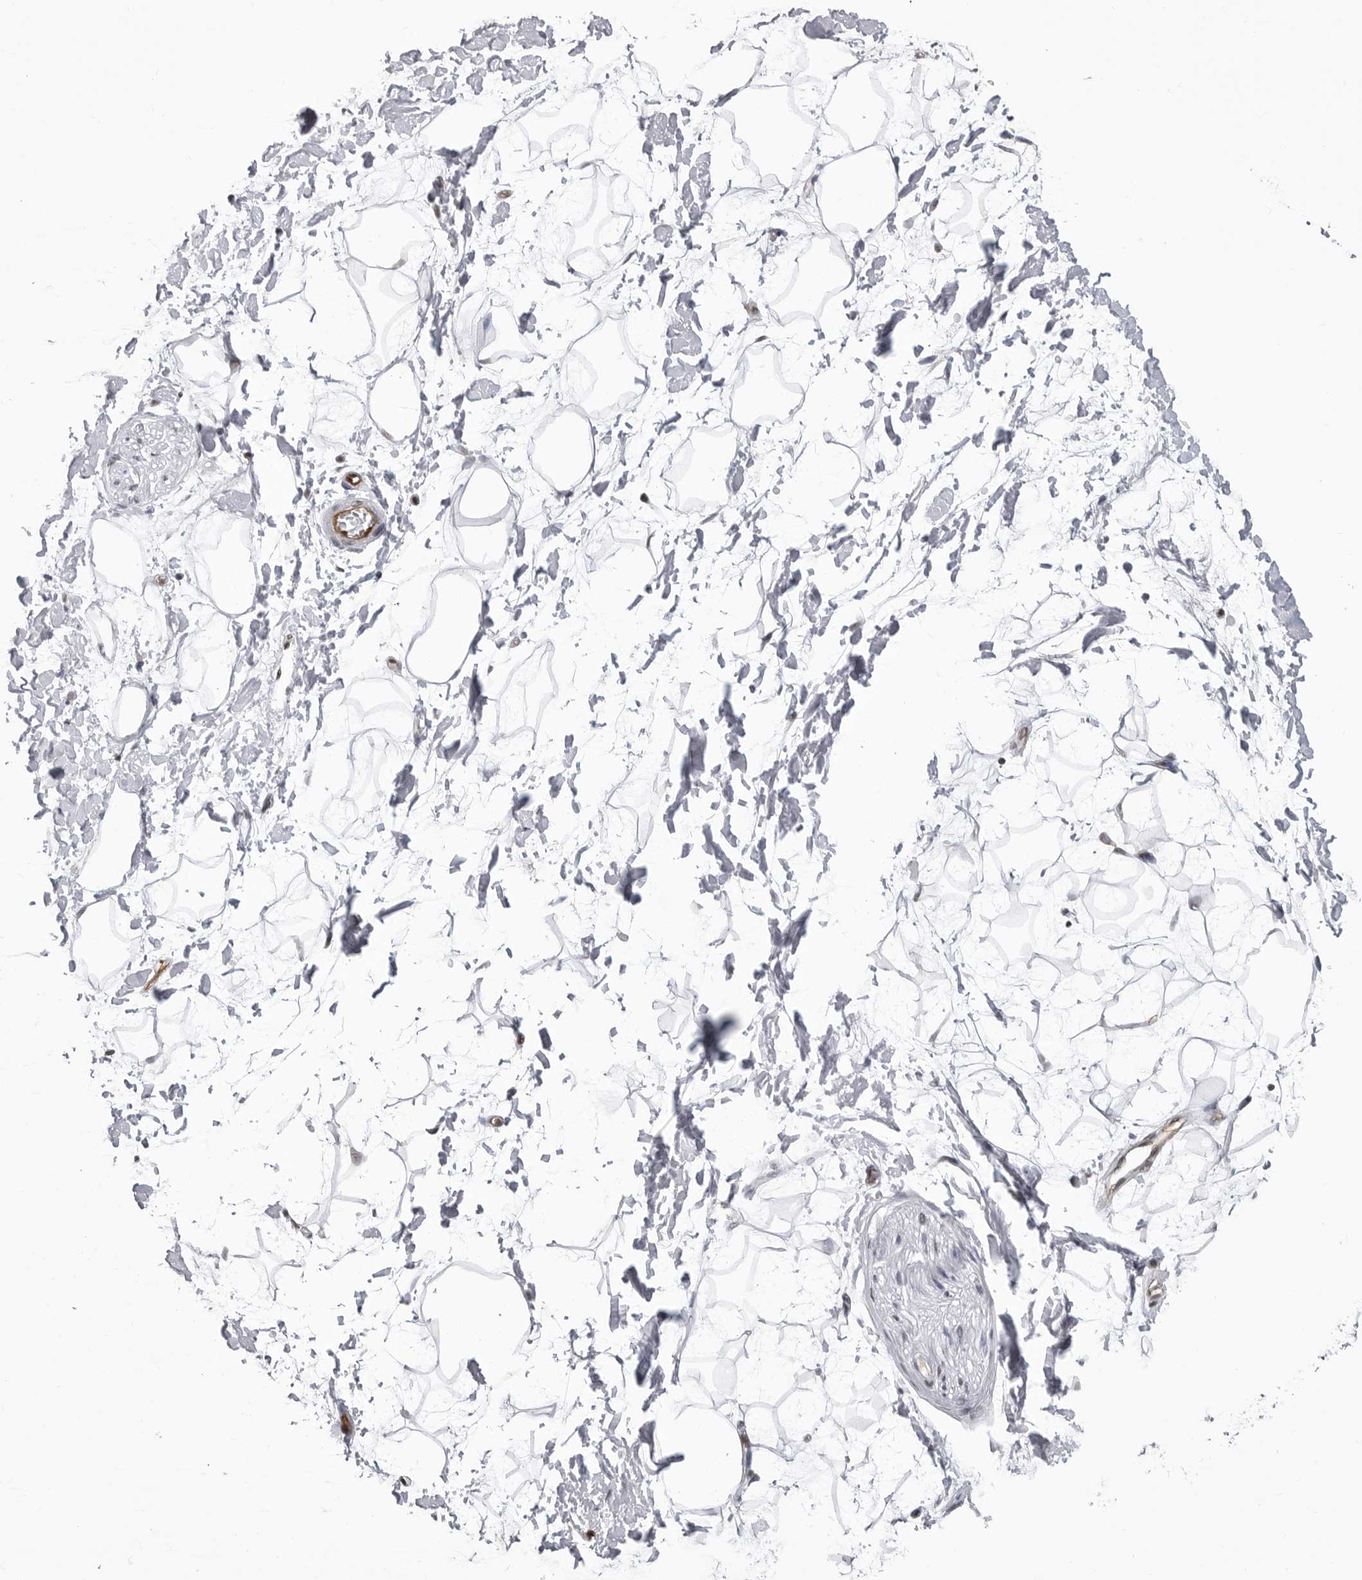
{"staining": {"intensity": "negative", "quantity": "none", "location": "none"}, "tissue": "adipose tissue", "cell_type": "Adipocytes", "image_type": "normal", "snomed": [{"axis": "morphology", "description": "Normal tissue, NOS"}, {"axis": "topography", "description": "Soft tissue"}], "caption": "This is a photomicrograph of IHC staining of normal adipose tissue, which shows no positivity in adipocytes.", "gene": "RNF26", "patient": {"sex": "male", "age": 72}}